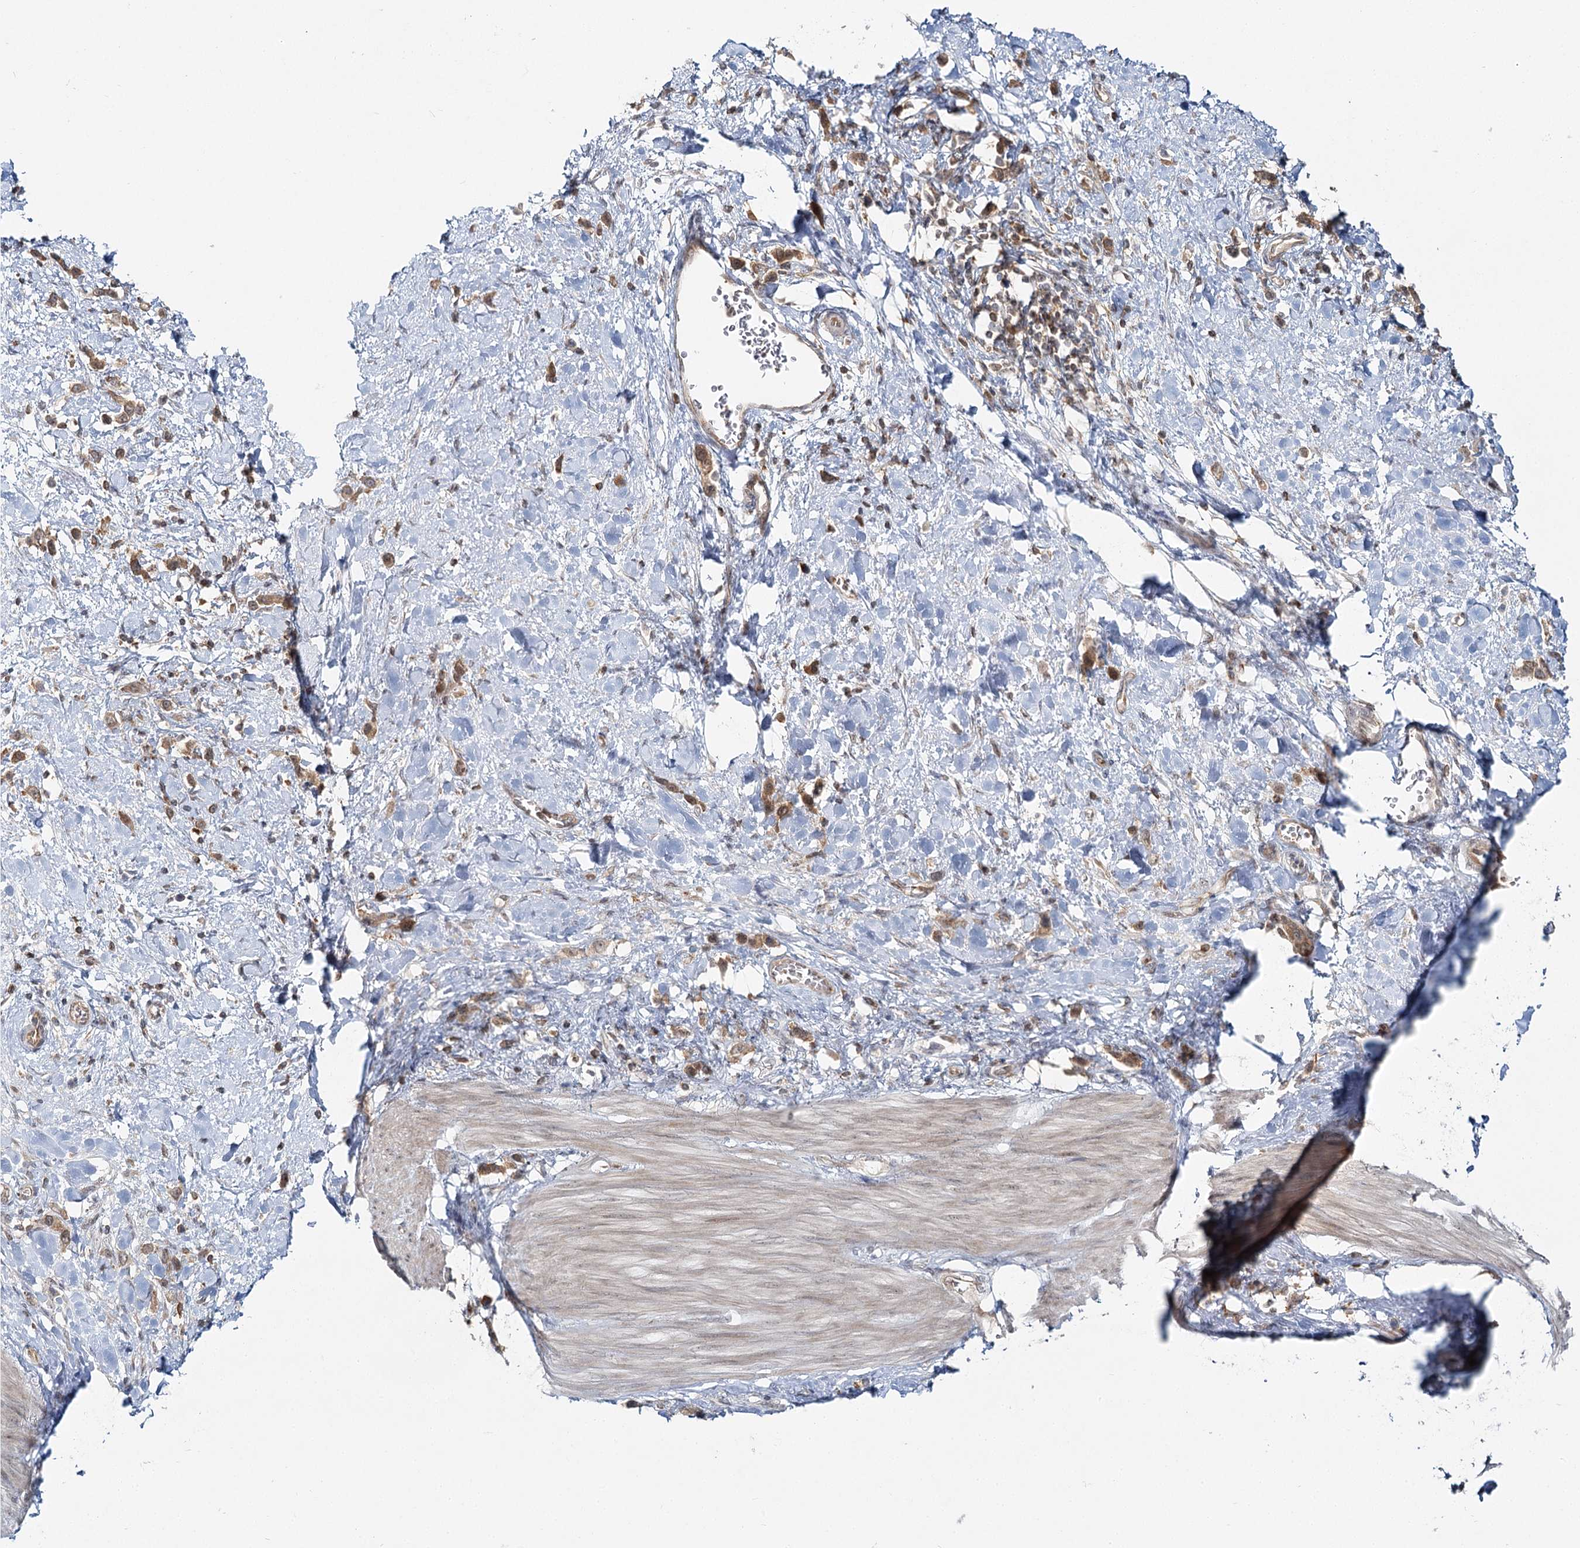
{"staining": {"intensity": "moderate", "quantity": ">75%", "location": "cytoplasmic/membranous"}, "tissue": "stomach cancer", "cell_type": "Tumor cells", "image_type": "cancer", "snomed": [{"axis": "morphology", "description": "Adenocarcinoma, NOS"}, {"axis": "topography", "description": "Stomach"}], "caption": "The histopathology image displays immunohistochemical staining of adenocarcinoma (stomach). There is moderate cytoplasmic/membranous expression is appreciated in approximately >75% of tumor cells.", "gene": "FAM120B", "patient": {"sex": "female", "age": 65}}